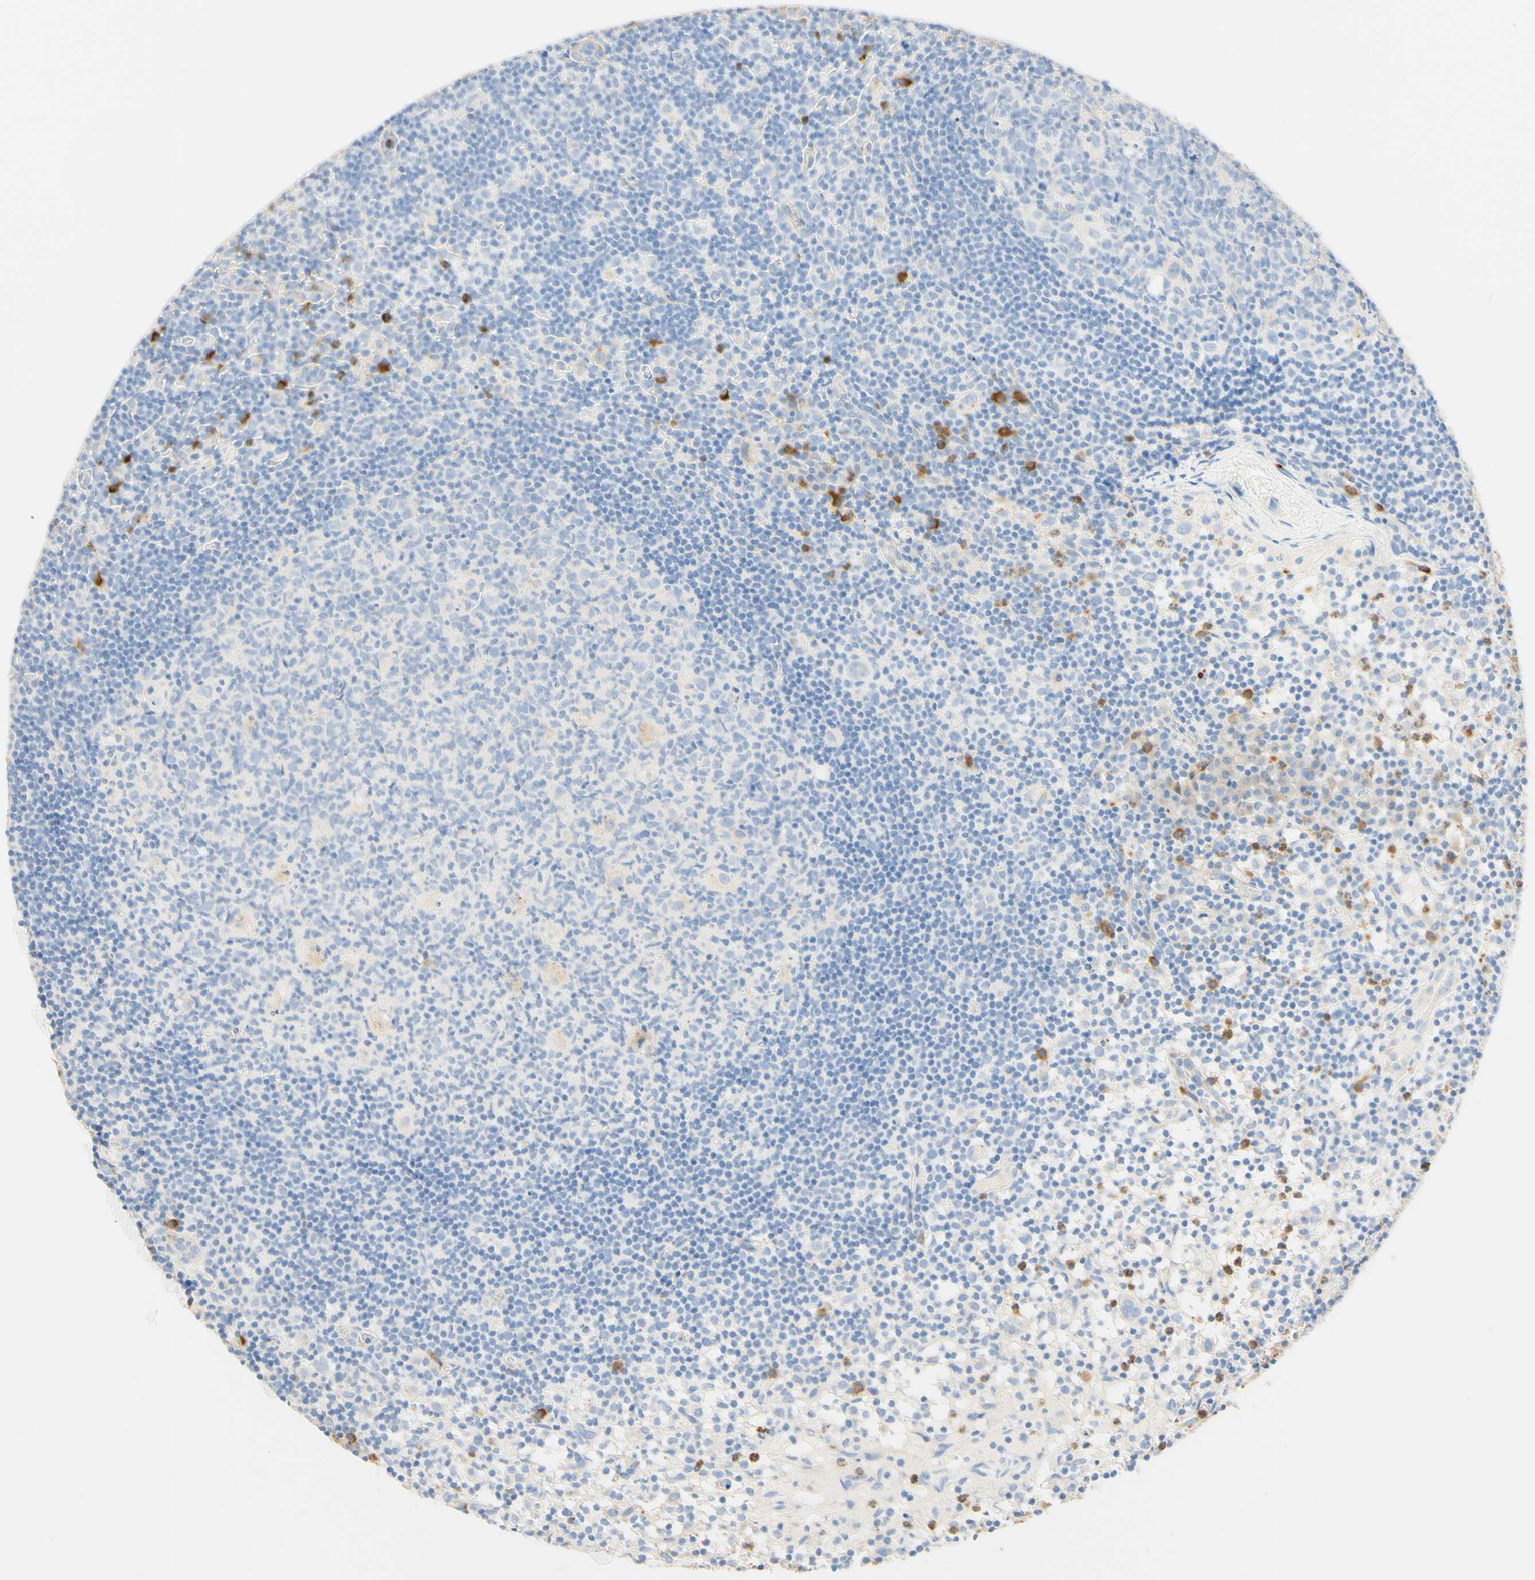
{"staining": {"intensity": "negative", "quantity": "none", "location": "none"}, "tissue": "lymph node", "cell_type": "Germinal center cells", "image_type": "normal", "snomed": [{"axis": "morphology", "description": "Normal tissue, NOS"}, {"axis": "morphology", "description": "Inflammation, NOS"}, {"axis": "topography", "description": "Lymph node"}], "caption": "An image of human lymph node is negative for staining in germinal center cells. (DAB immunohistochemistry with hematoxylin counter stain).", "gene": "CD63", "patient": {"sex": "male", "age": 55}}